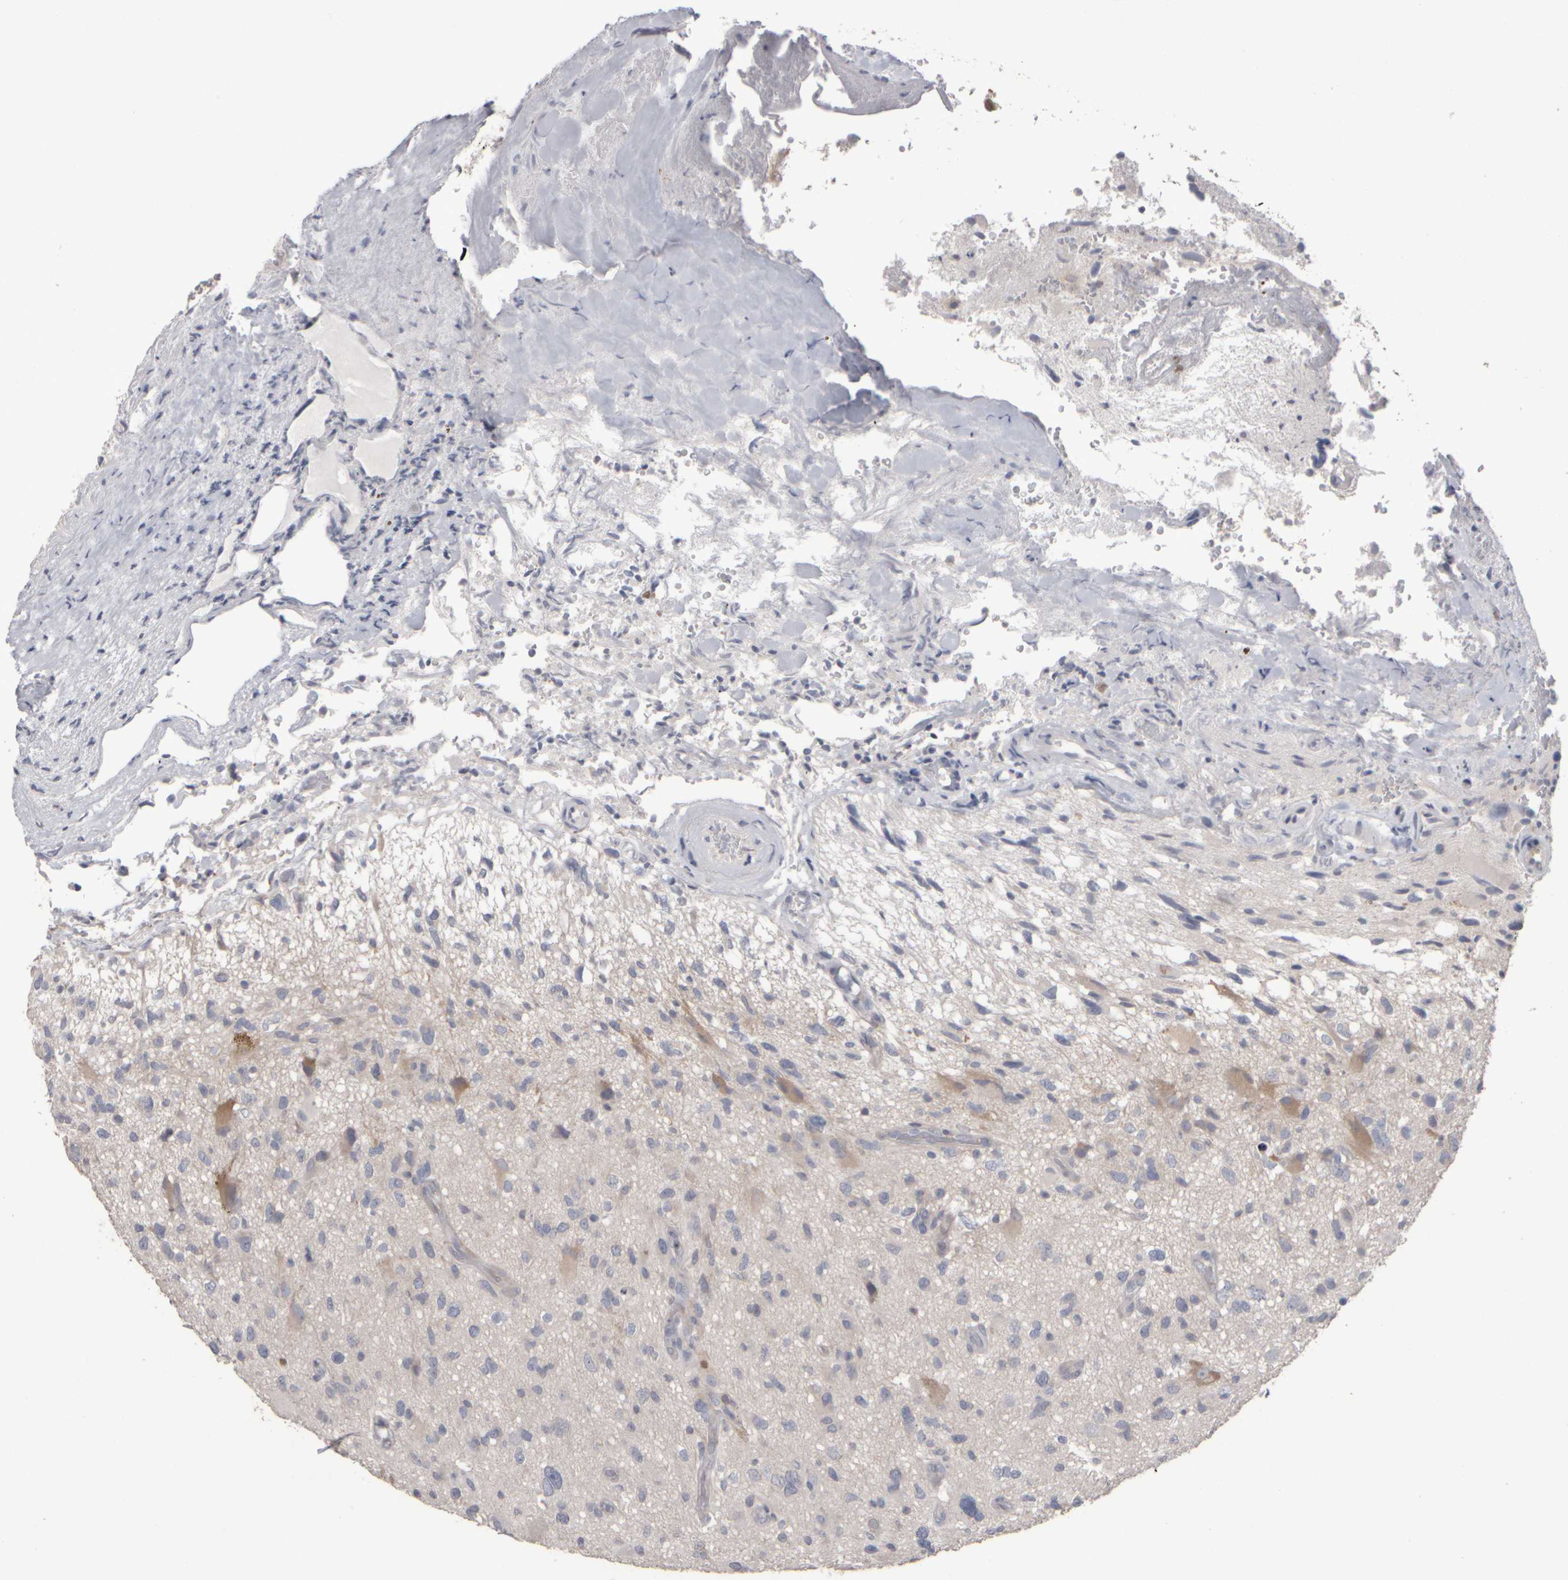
{"staining": {"intensity": "weak", "quantity": "<25%", "location": "cytoplasmic/membranous"}, "tissue": "glioma", "cell_type": "Tumor cells", "image_type": "cancer", "snomed": [{"axis": "morphology", "description": "Glioma, malignant, High grade"}, {"axis": "topography", "description": "Brain"}], "caption": "DAB immunohistochemical staining of human malignant glioma (high-grade) displays no significant expression in tumor cells.", "gene": "EPHX2", "patient": {"sex": "male", "age": 33}}